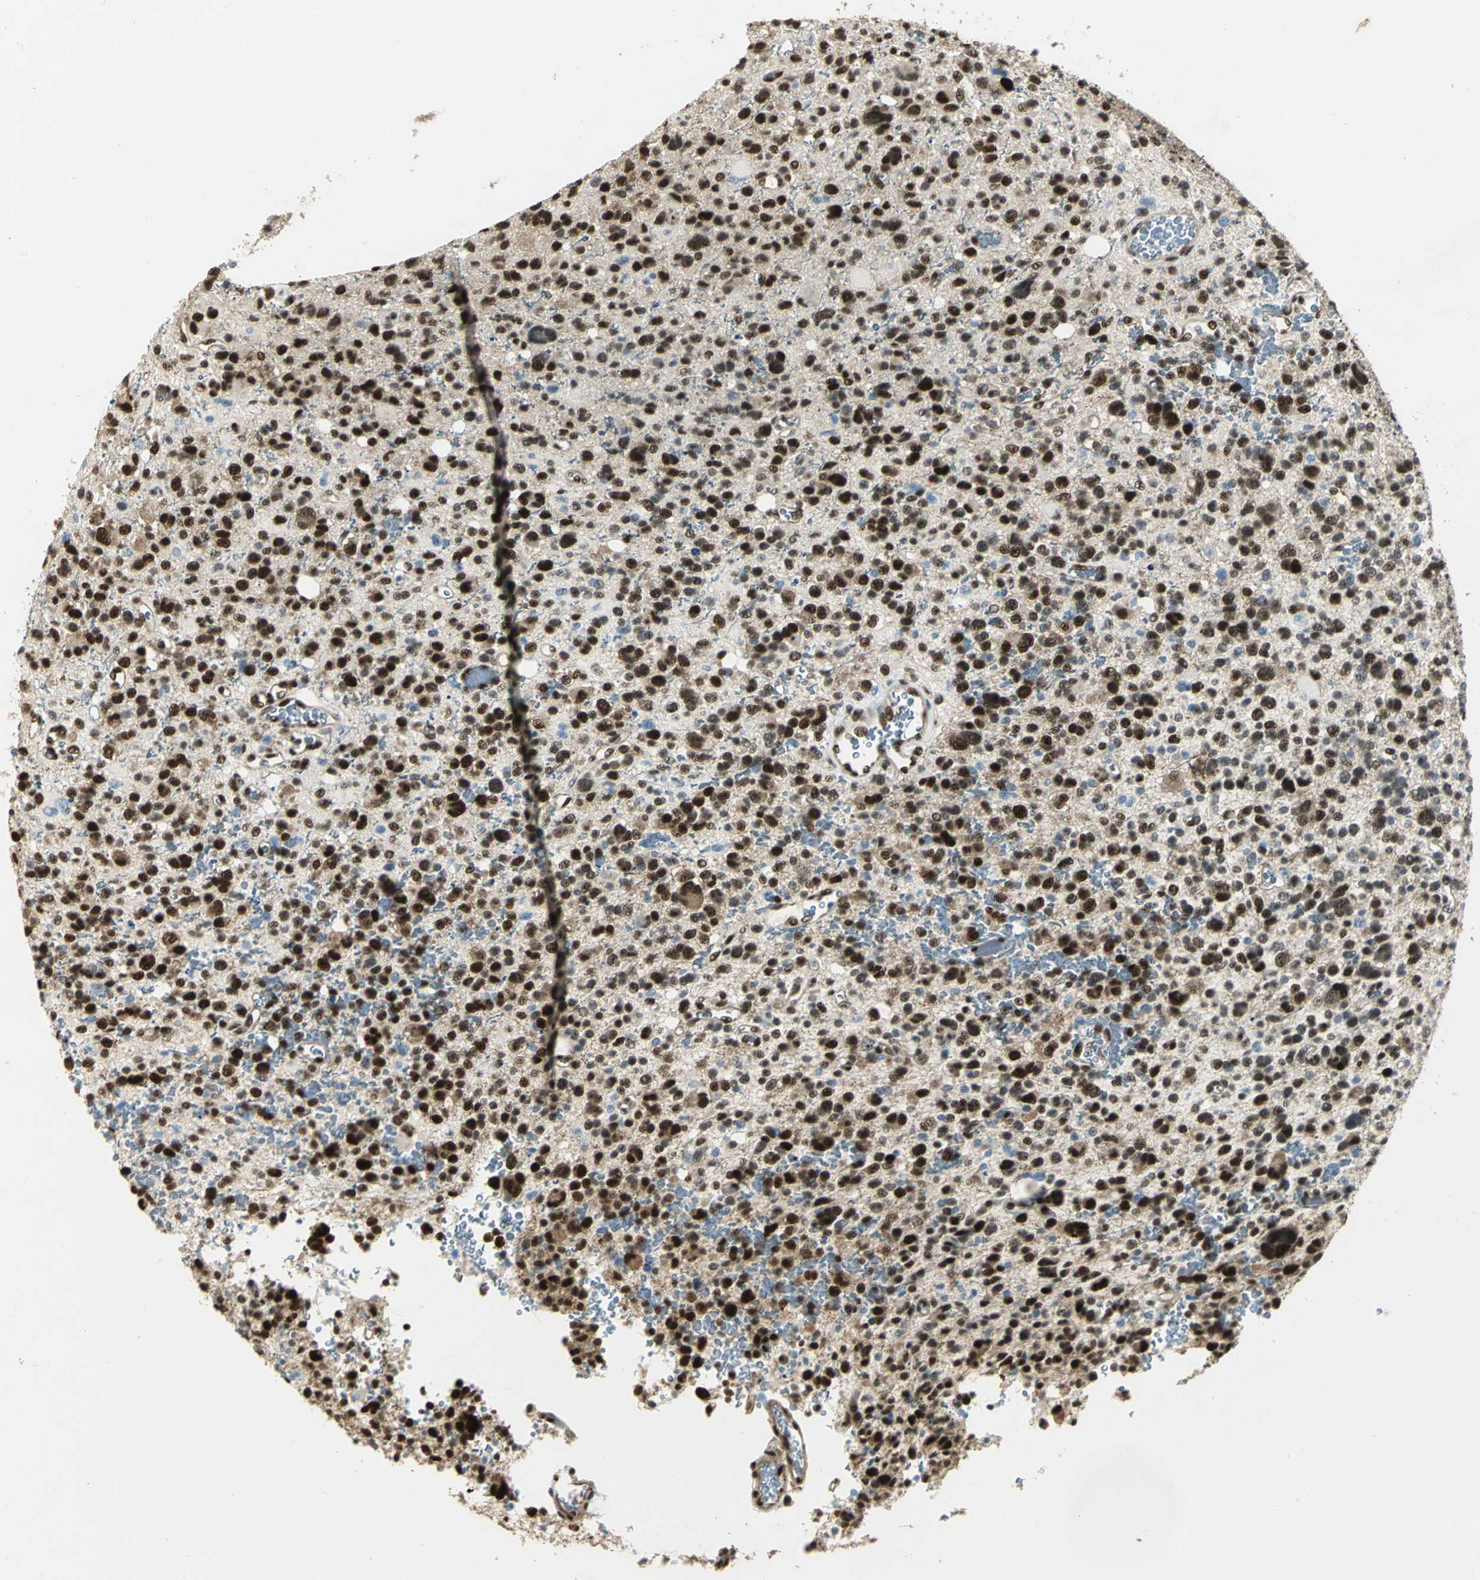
{"staining": {"intensity": "strong", "quantity": ">75%", "location": "nuclear"}, "tissue": "glioma", "cell_type": "Tumor cells", "image_type": "cancer", "snomed": [{"axis": "morphology", "description": "Glioma, malignant, High grade"}, {"axis": "topography", "description": "Brain"}], "caption": "The micrograph demonstrates immunohistochemical staining of glioma. There is strong nuclear expression is identified in about >75% of tumor cells. (DAB IHC, brown staining for protein, blue staining for nuclei).", "gene": "DDX5", "patient": {"sex": "male", "age": 48}}